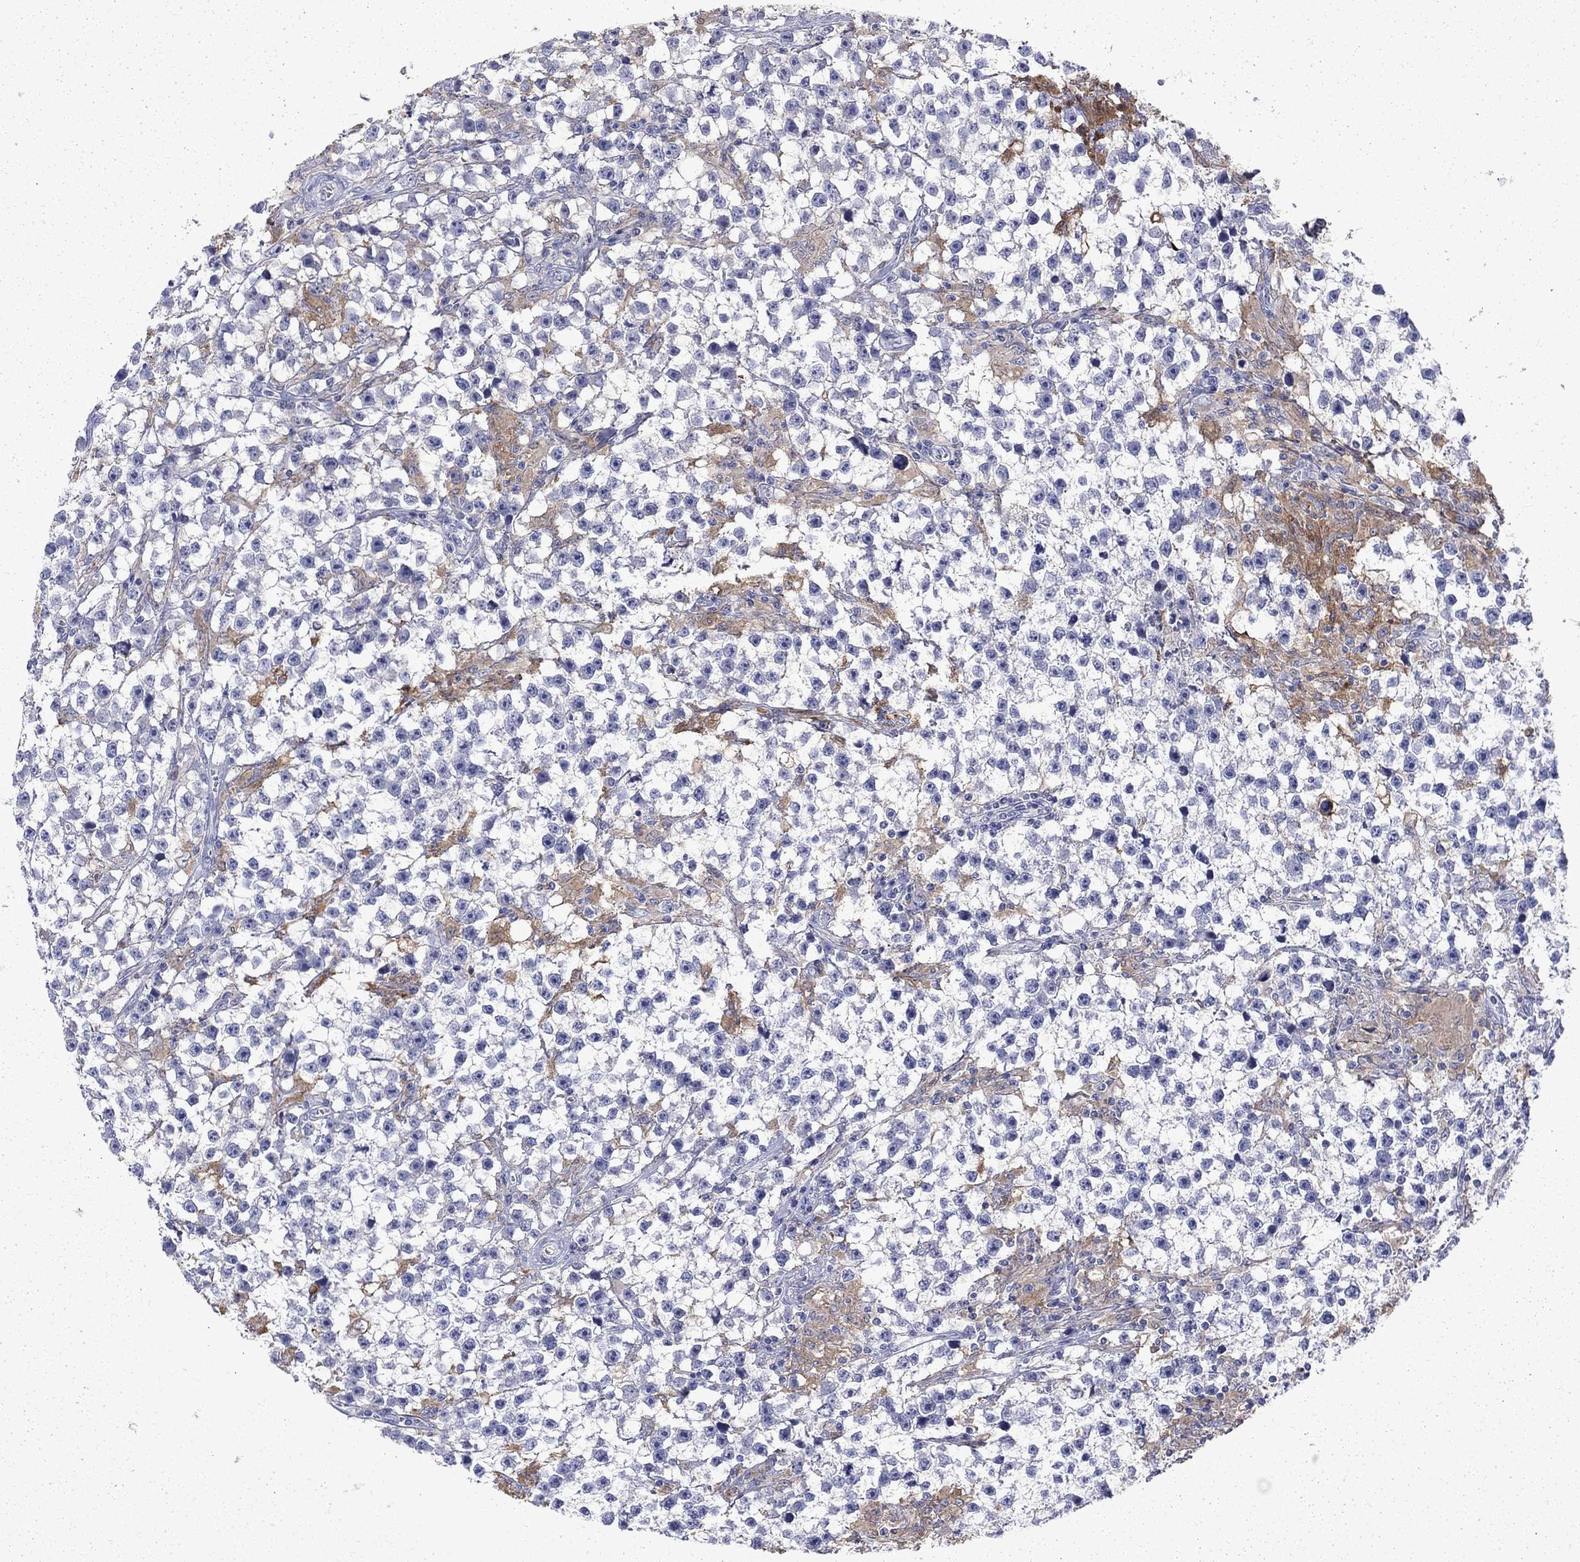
{"staining": {"intensity": "negative", "quantity": "none", "location": "none"}, "tissue": "testis cancer", "cell_type": "Tumor cells", "image_type": "cancer", "snomed": [{"axis": "morphology", "description": "Seminoma, NOS"}, {"axis": "topography", "description": "Testis"}], "caption": "Immunohistochemical staining of human seminoma (testis) shows no significant expression in tumor cells.", "gene": "ENPP6", "patient": {"sex": "male", "age": 59}}